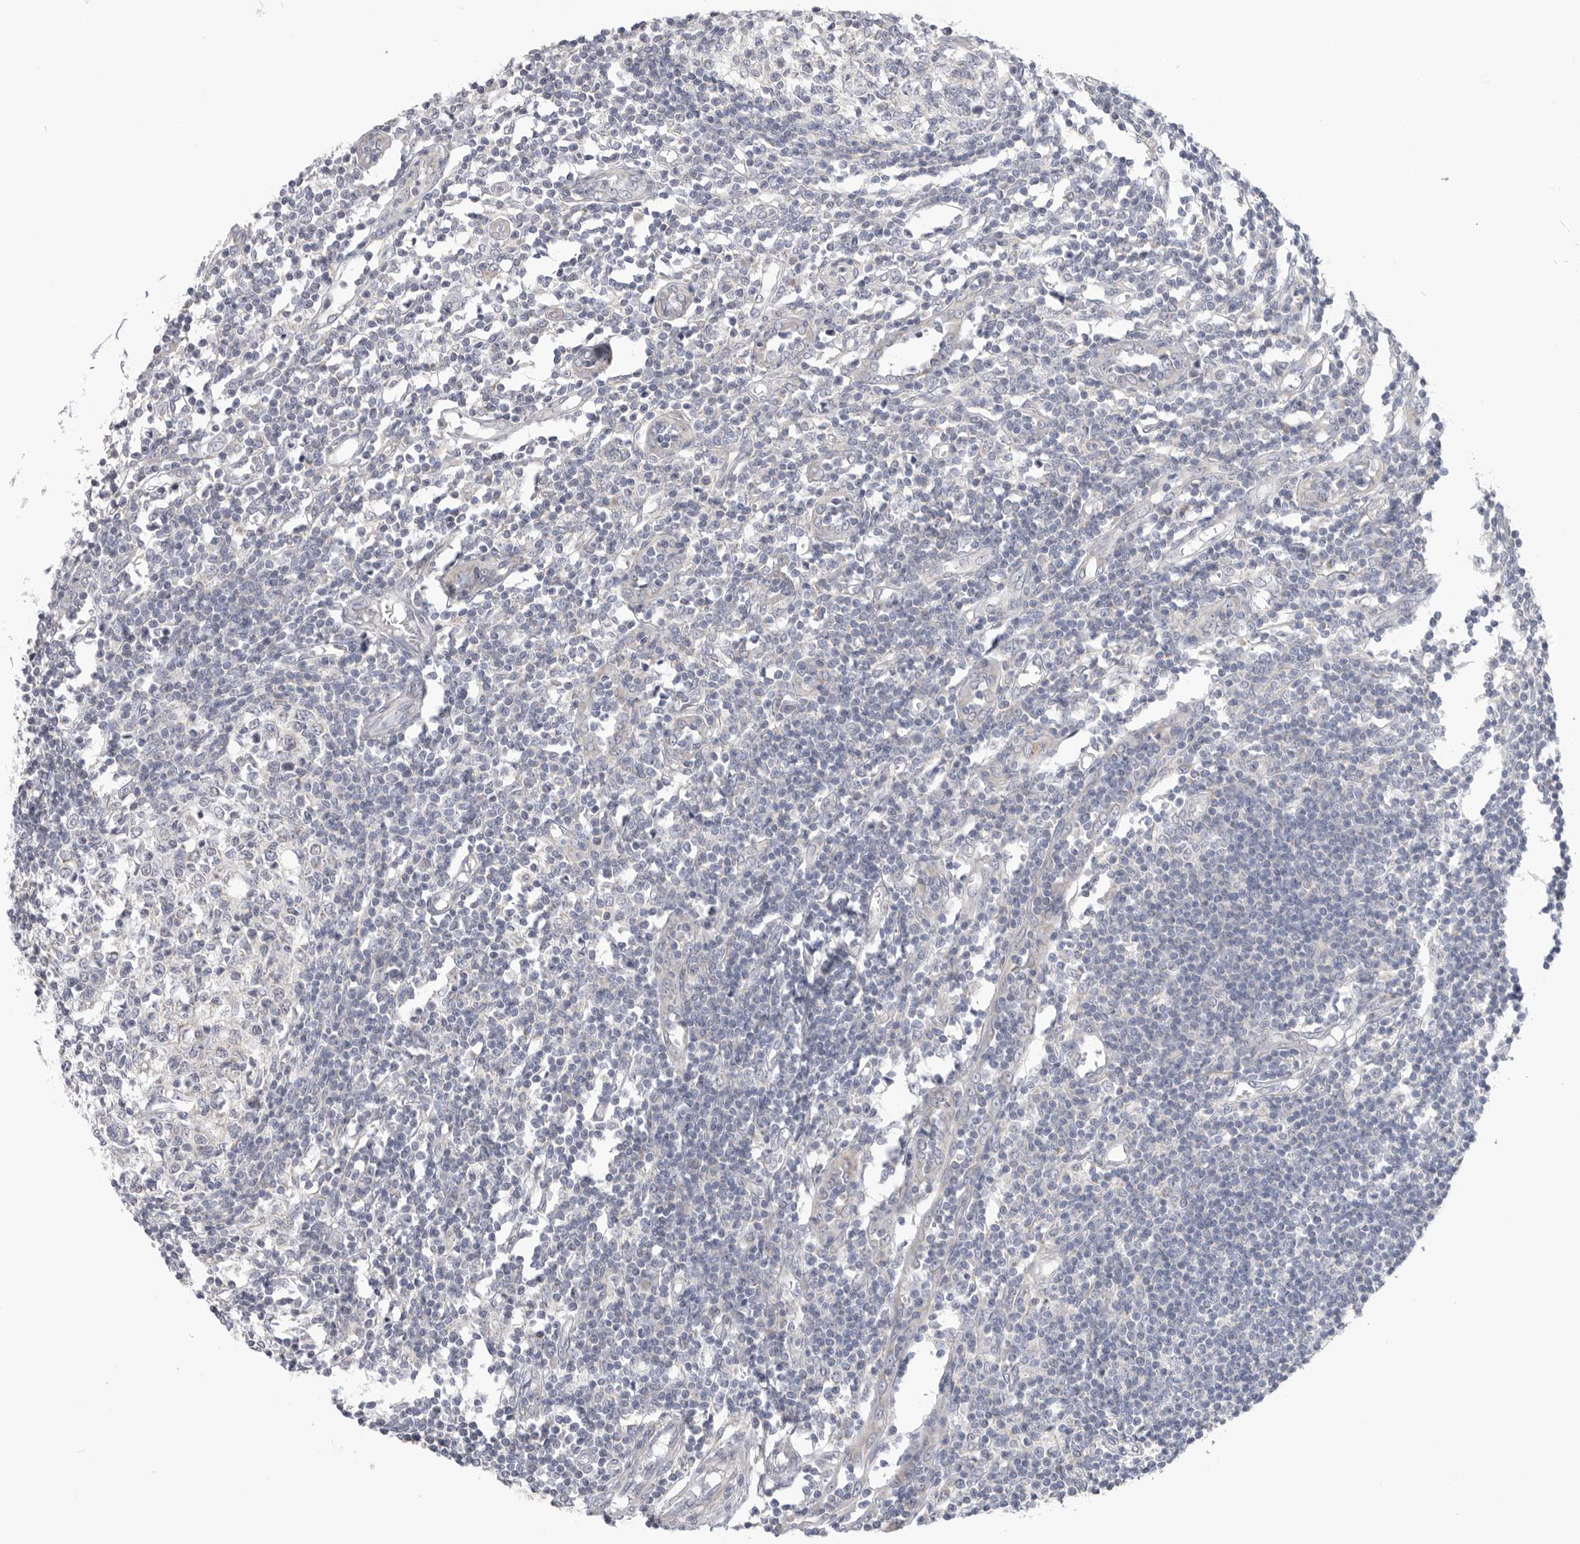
{"staining": {"intensity": "negative", "quantity": "none", "location": "none"}, "tissue": "lymph node", "cell_type": "Germinal center cells", "image_type": "normal", "snomed": [{"axis": "morphology", "description": "Normal tissue, NOS"}, {"axis": "morphology", "description": "Malignant melanoma, Metastatic site"}, {"axis": "topography", "description": "Lymph node"}], "caption": "Germinal center cells show no significant expression in benign lymph node.", "gene": "MTFR1L", "patient": {"sex": "male", "age": 41}}